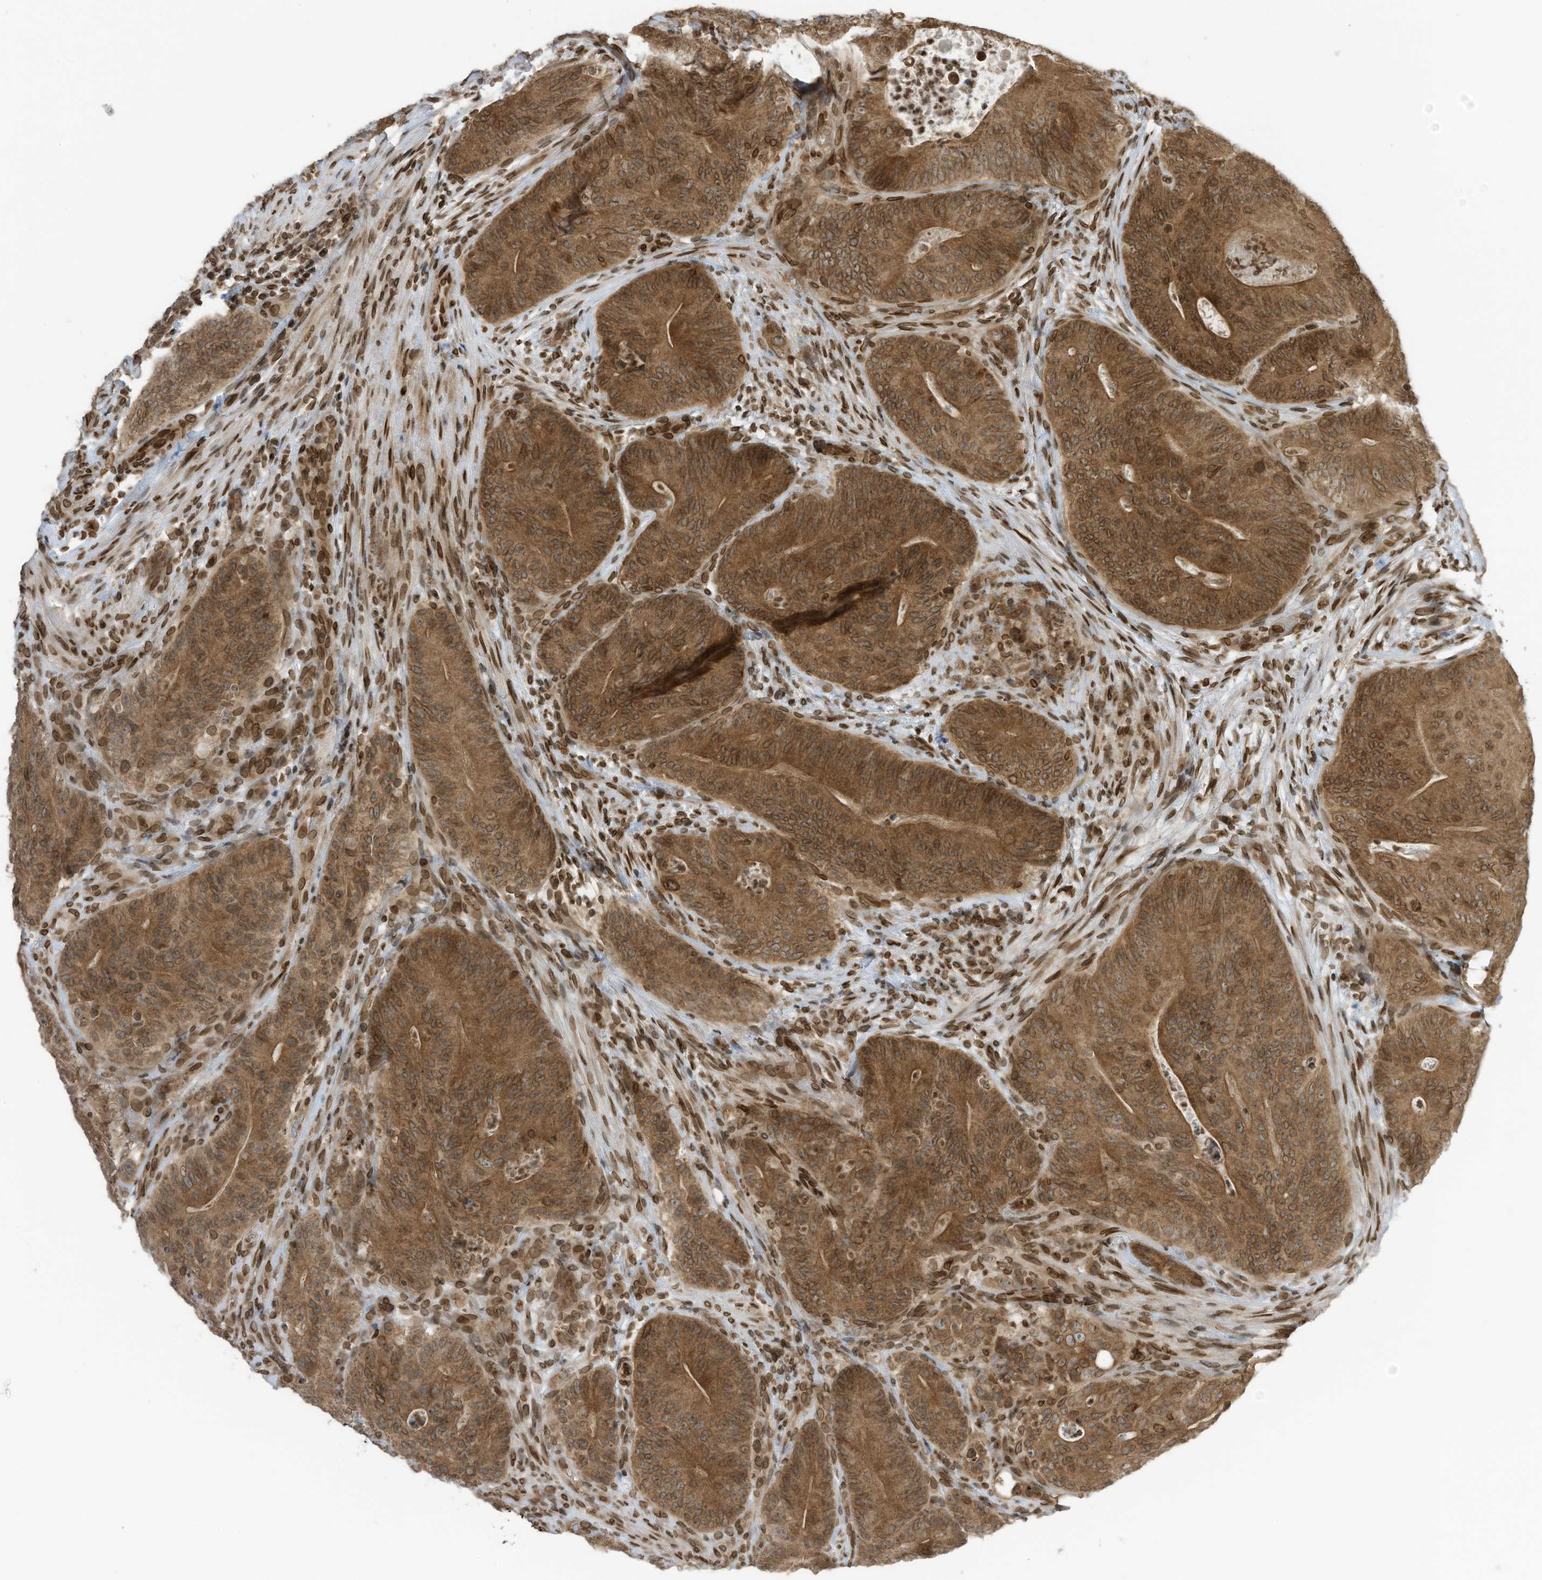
{"staining": {"intensity": "moderate", "quantity": ">75%", "location": "cytoplasmic/membranous,nuclear"}, "tissue": "colorectal cancer", "cell_type": "Tumor cells", "image_type": "cancer", "snomed": [{"axis": "morphology", "description": "Normal tissue, NOS"}, {"axis": "topography", "description": "Colon"}], "caption": "A brown stain labels moderate cytoplasmic/membranous and nuclear expression of a protein in colorectal cancer tumor cells.", "gene": "RABL3", "patient": {"sex": "female", "age": 82}}